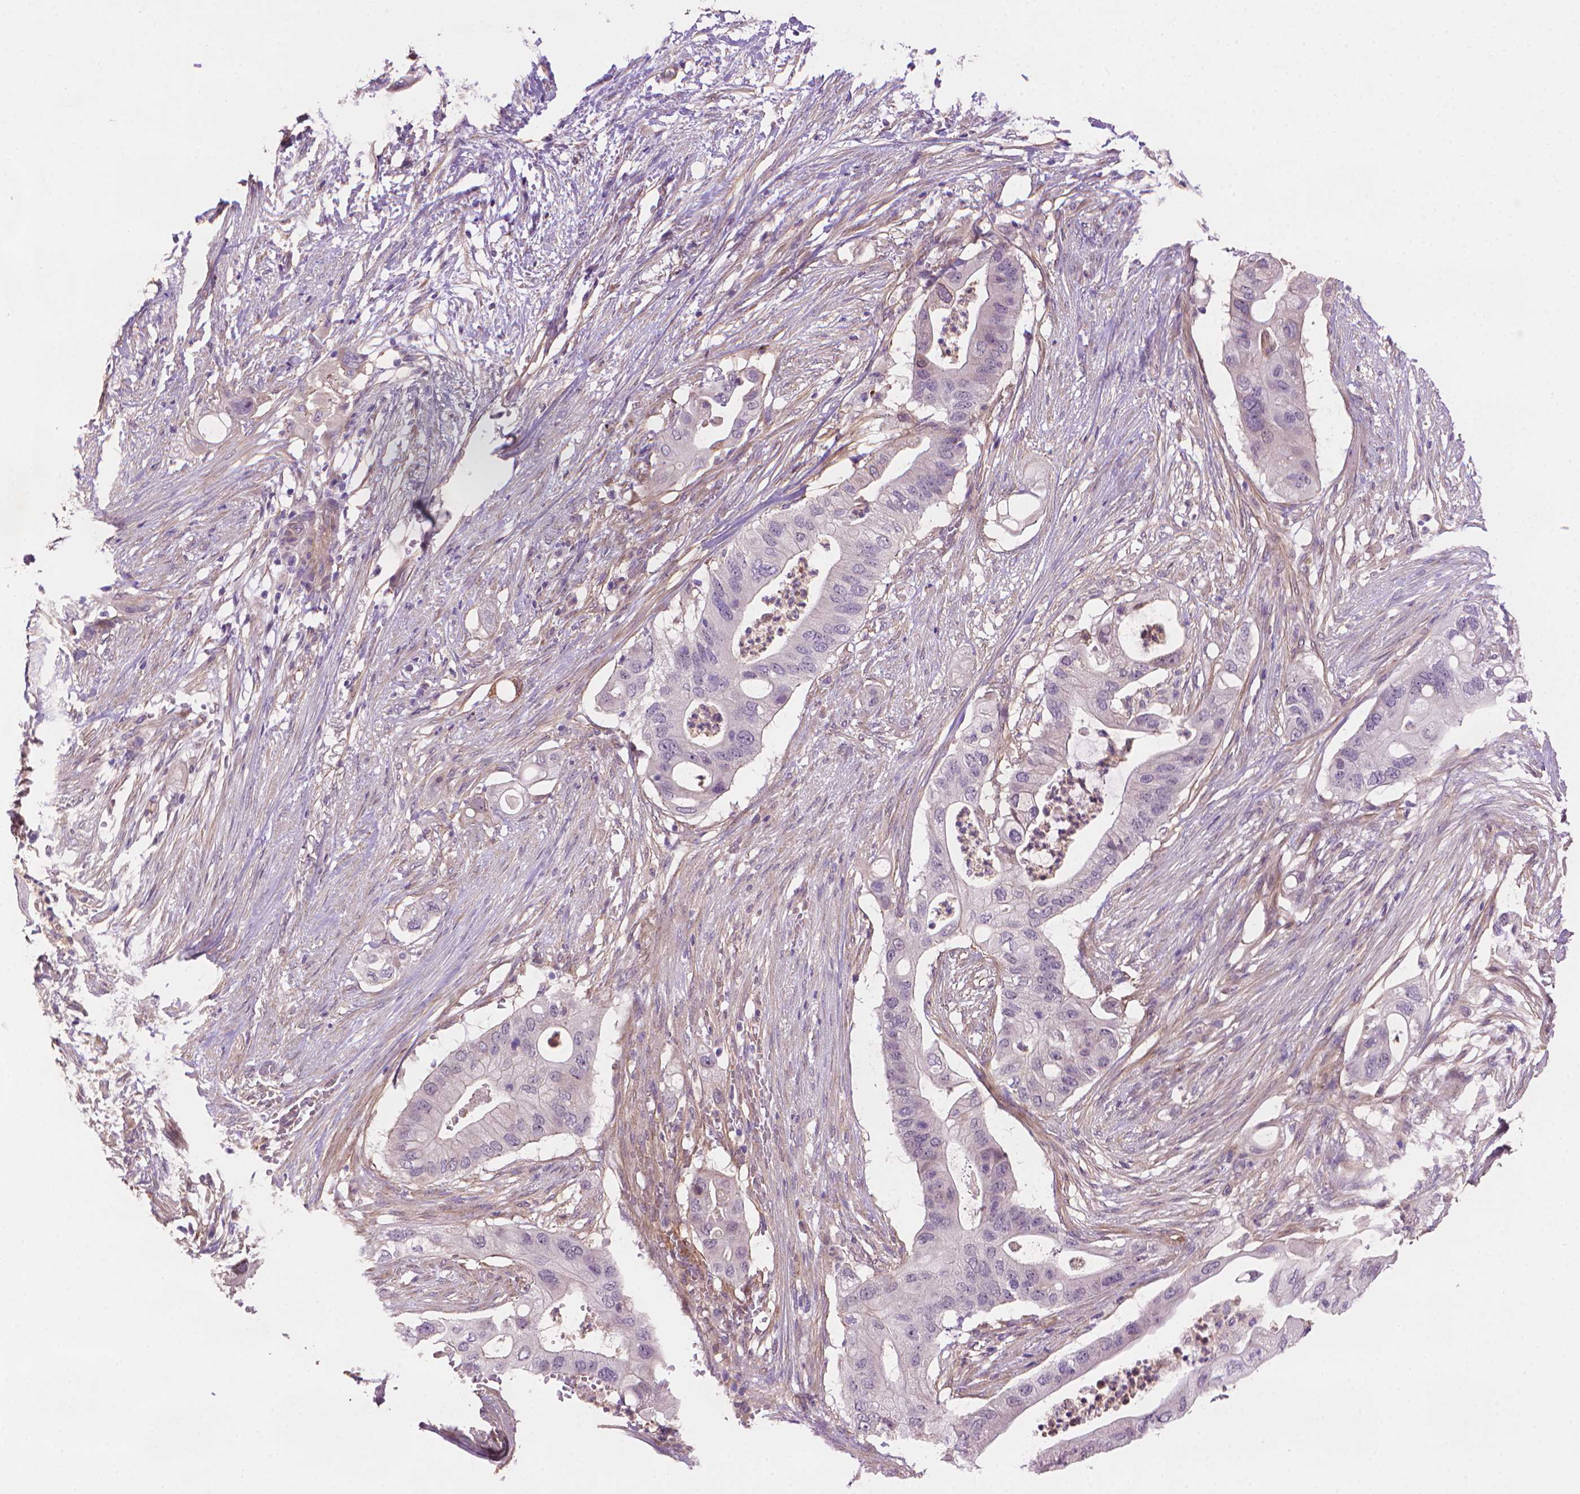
{"staining": {"intensity": "negative", "quantity": "none", "location": "none"}, "tissue": "pancreatic cancer", "cell_type": "Tumor cells", "image_type": "cancer", "snomed": [{"axis": "morphology", "description": "Adenocarcinoma, NOS"}, {"axis": "topography", "description": "Pancreas"}], "caption": "DAB immunohistochemical staining of pancreatic cancer shows no significant staining in tumor cells.", "gene": "AMMECR1", "patient": {"sex": "female", "age": 72}}